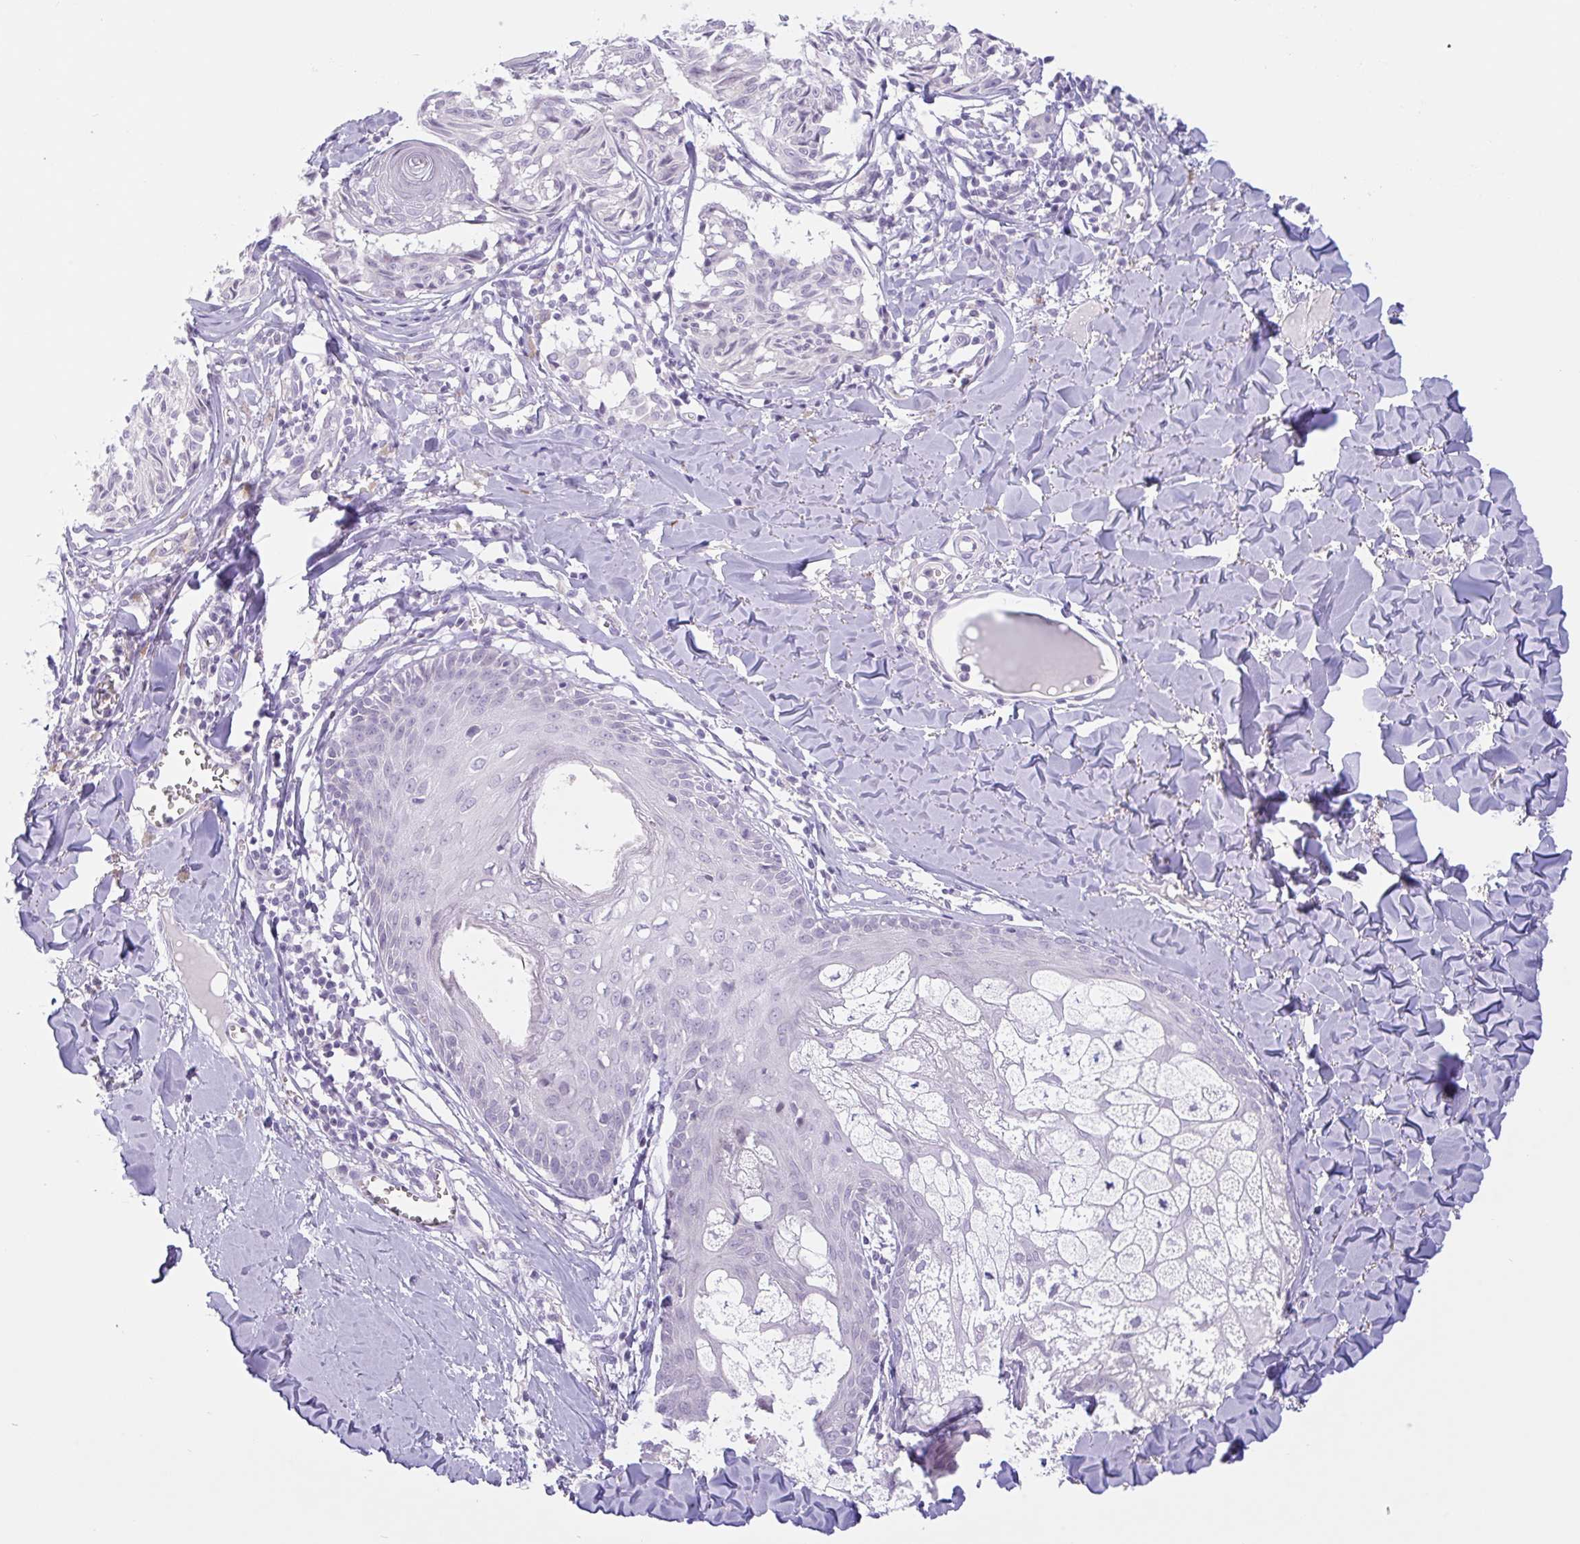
{"staining": {"intensity": "negative", "quantity": "none", "location": "none"}, "tissue": "melanoma", "cell_type": "Tumor cells", "image_type": "cancer", "snomed": [{"axis": "morphology", "description": "Malignant melanoma, NOS"}, {"axis": "topography", "description": "Skin"}], "caption": "Human melanoma stained for a protein using immunohistochemistry (IHC) demonstrates no positivity in tumor cells.", "gene": "CTSE", "patient": {"sex": "female", "age": 43}}